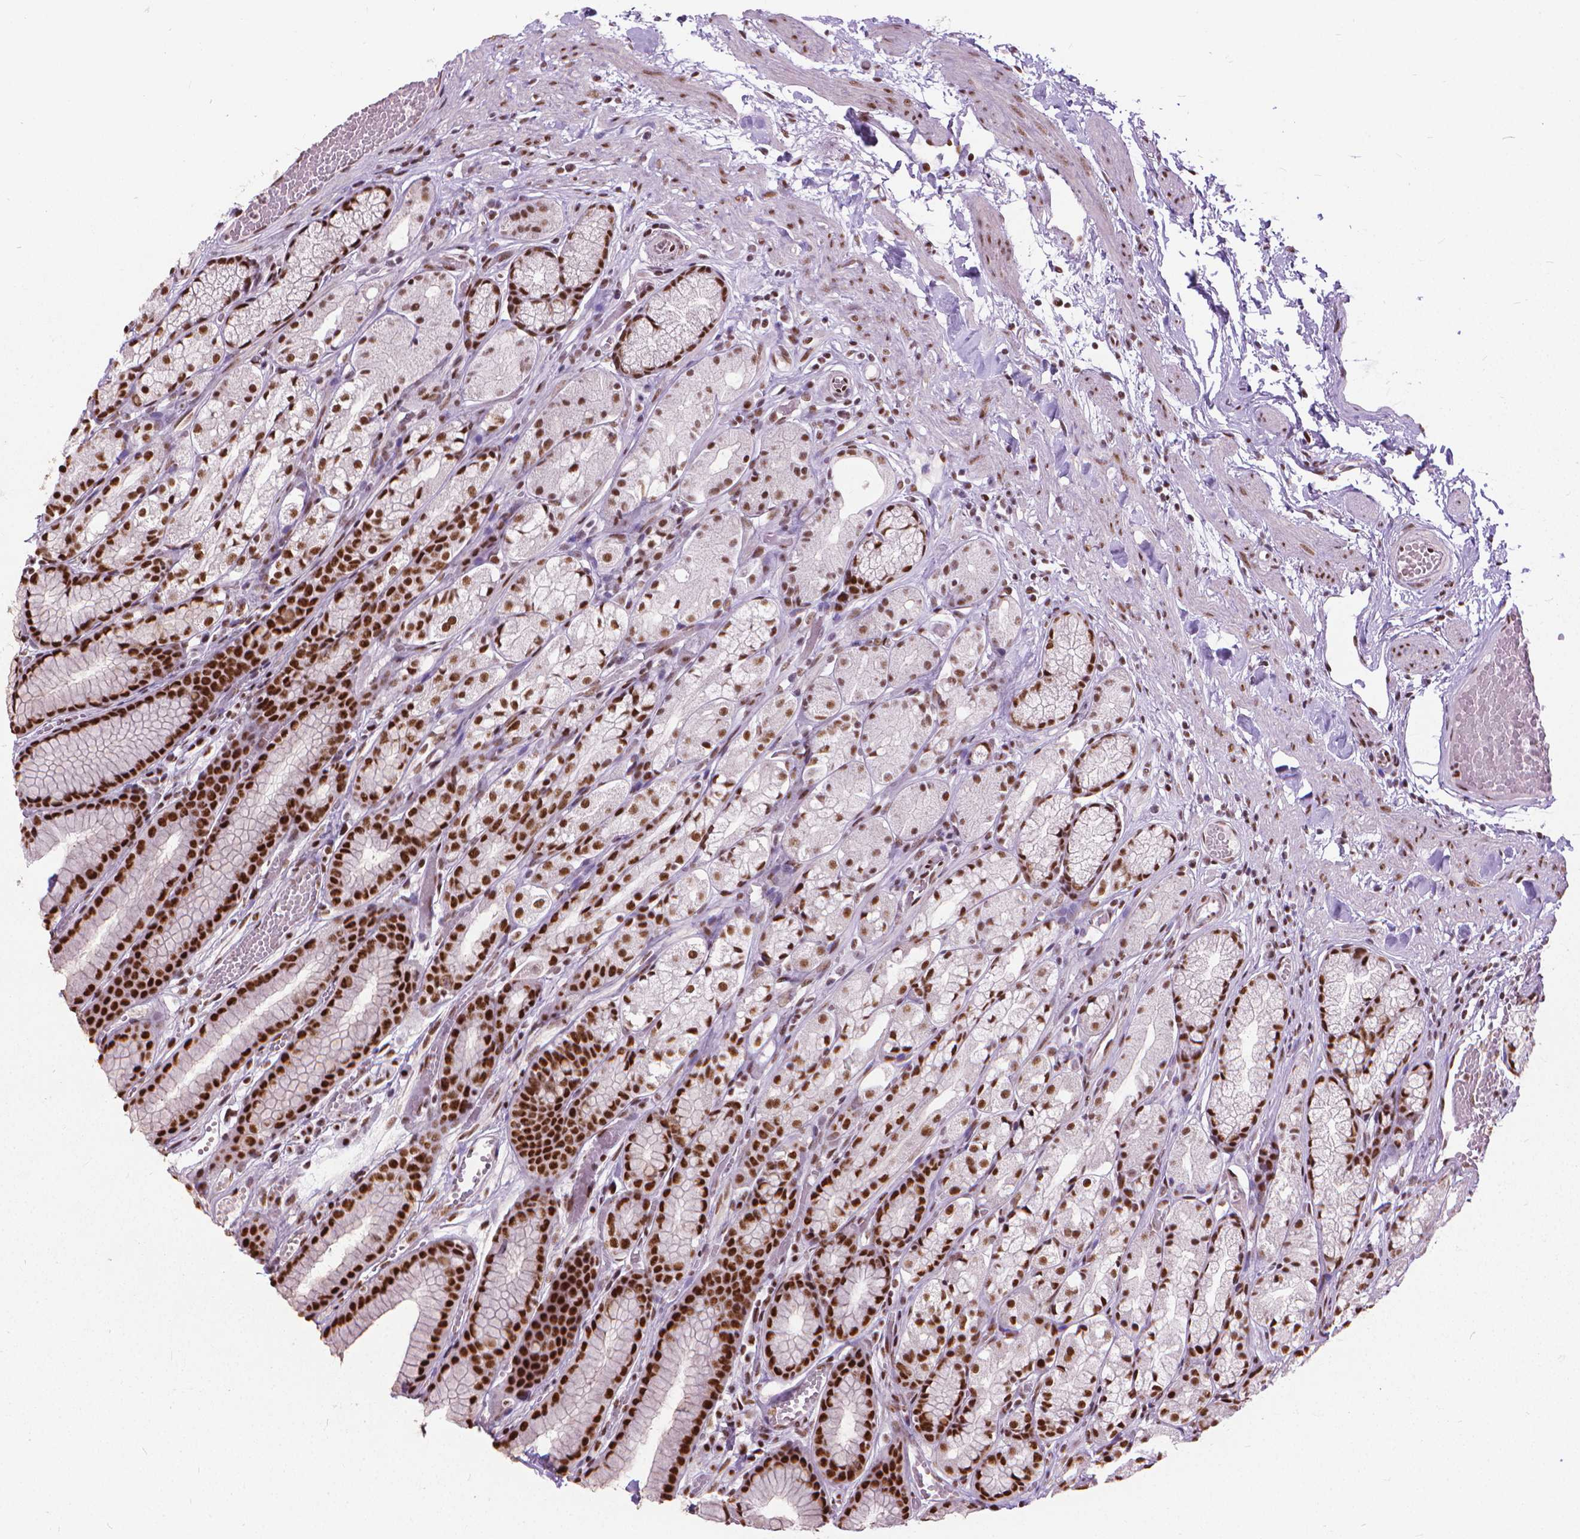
{"staining": {"intensity": "strong", "quantity": ">75%", "location": "nuclear"}, "tissue": "stomach", "cell_type": "Glandular cells", "image_type": "normal", "snomed": [{"axis": "morphology", "description": "Normal tissue, NOS"}, {"axis": "topography", "description": "Stomach"}], "caption": "The immunohistochemical stain shows strong nuclear staining in glandular cells of benign stomach. (IHC, brightfield microscopy, high magnification).", "gene": "AKAP8", "patient": {"sex": "male", "age": 70}}